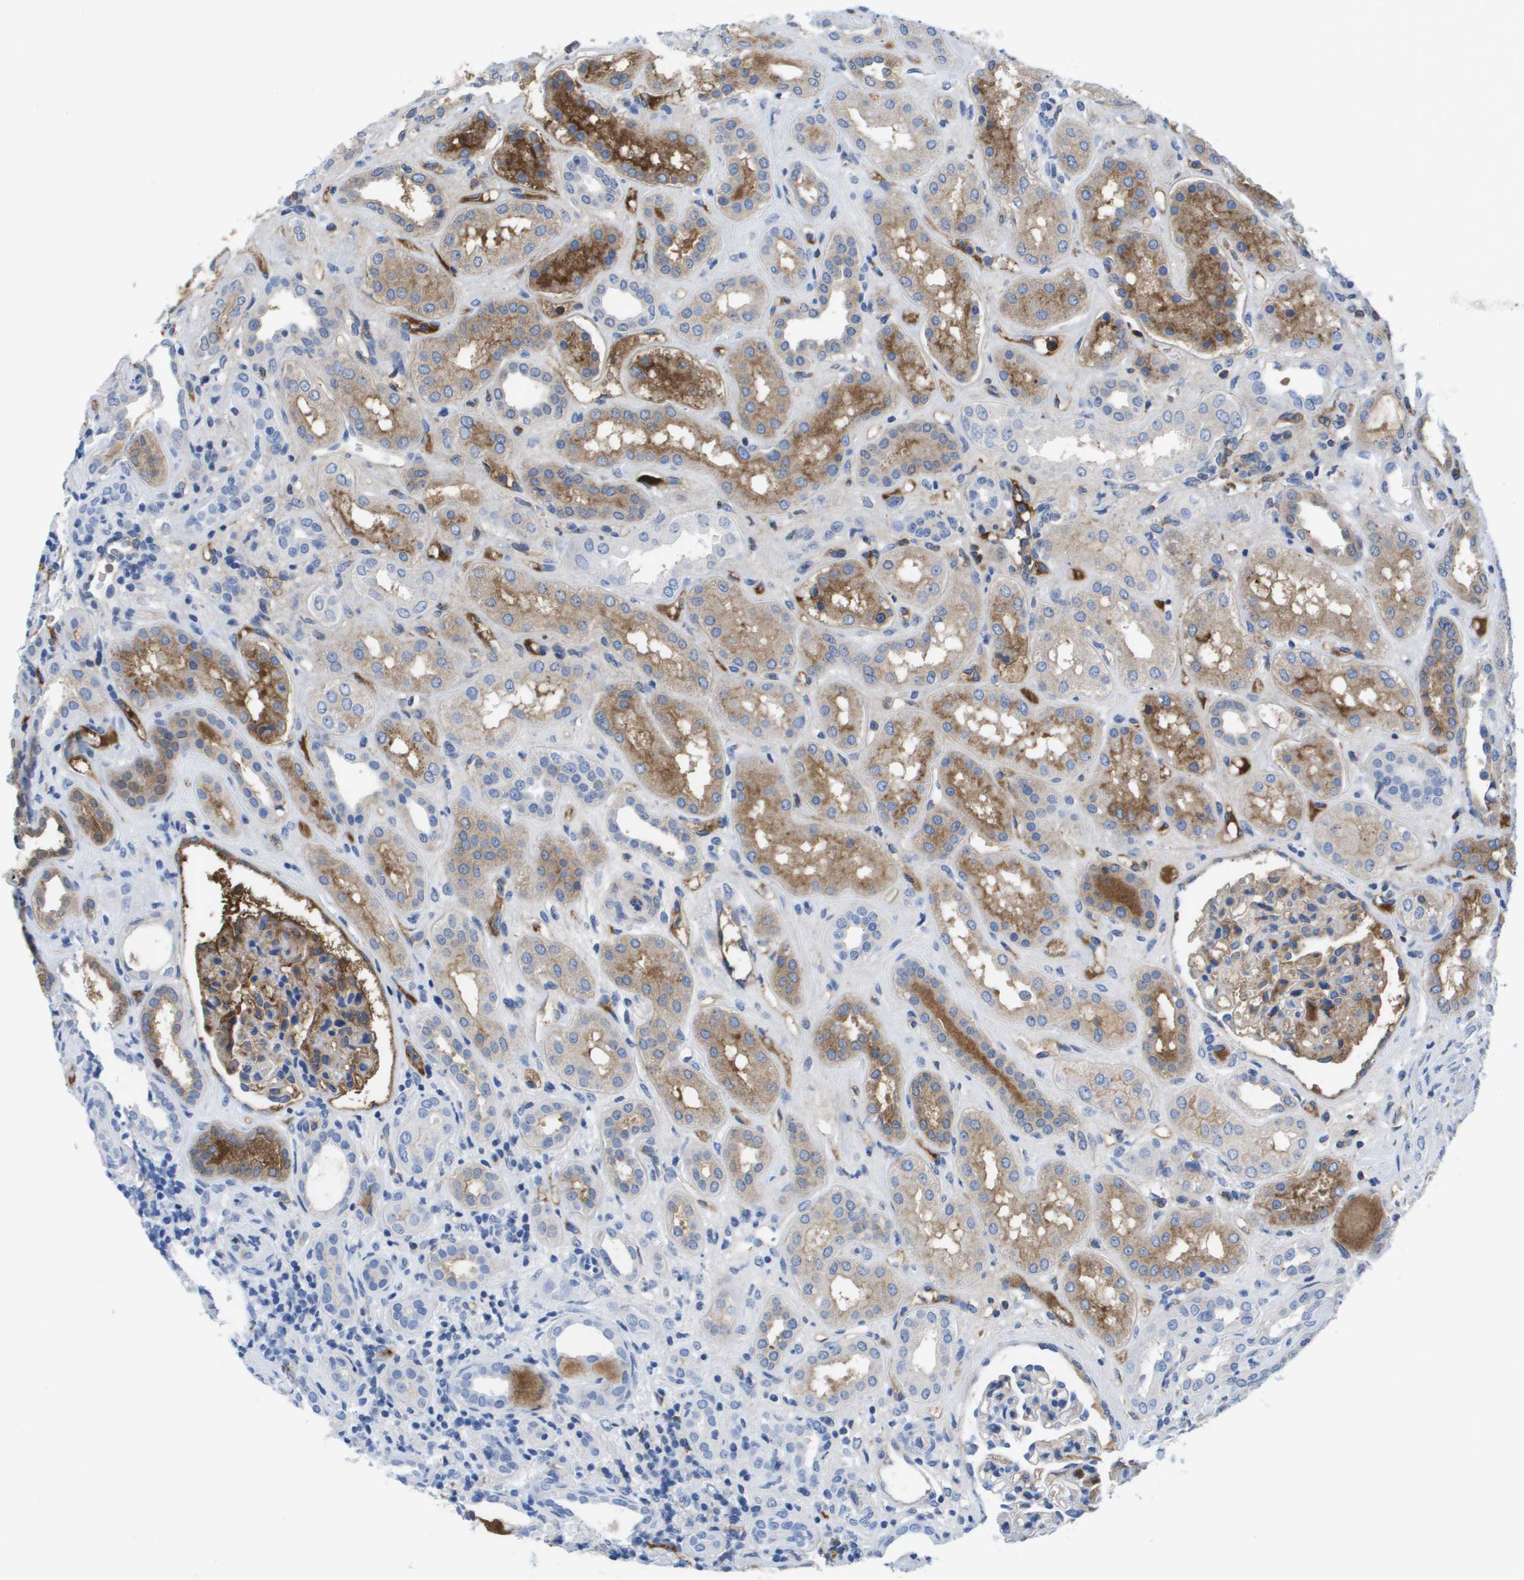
{"staining": {"intensity": "moderate", "quantity": "25%-75%", "location": "cytoplasmic/membranous"}, "tissue": "kidney", "cell_type": "Cells in glomeruli", "image_type": "normal", "snomed": [{"axis": "morphology", "description": "Normal tissue, NOS"}, {"axis": "topography", "description": "Kidney"}], "caption": "Immunohistochemistry (IHC) micrograph of normal kidney: human kidney stained using IHC exhibits medium levels of moderate protein expression localized specifically in the cytoplasmic/membranous of cells in glomeruli, appearing as a cytoplasmic/membranous brown color.", "gene": "APOA1", "patient": {"sex": "male", "age": 59}}